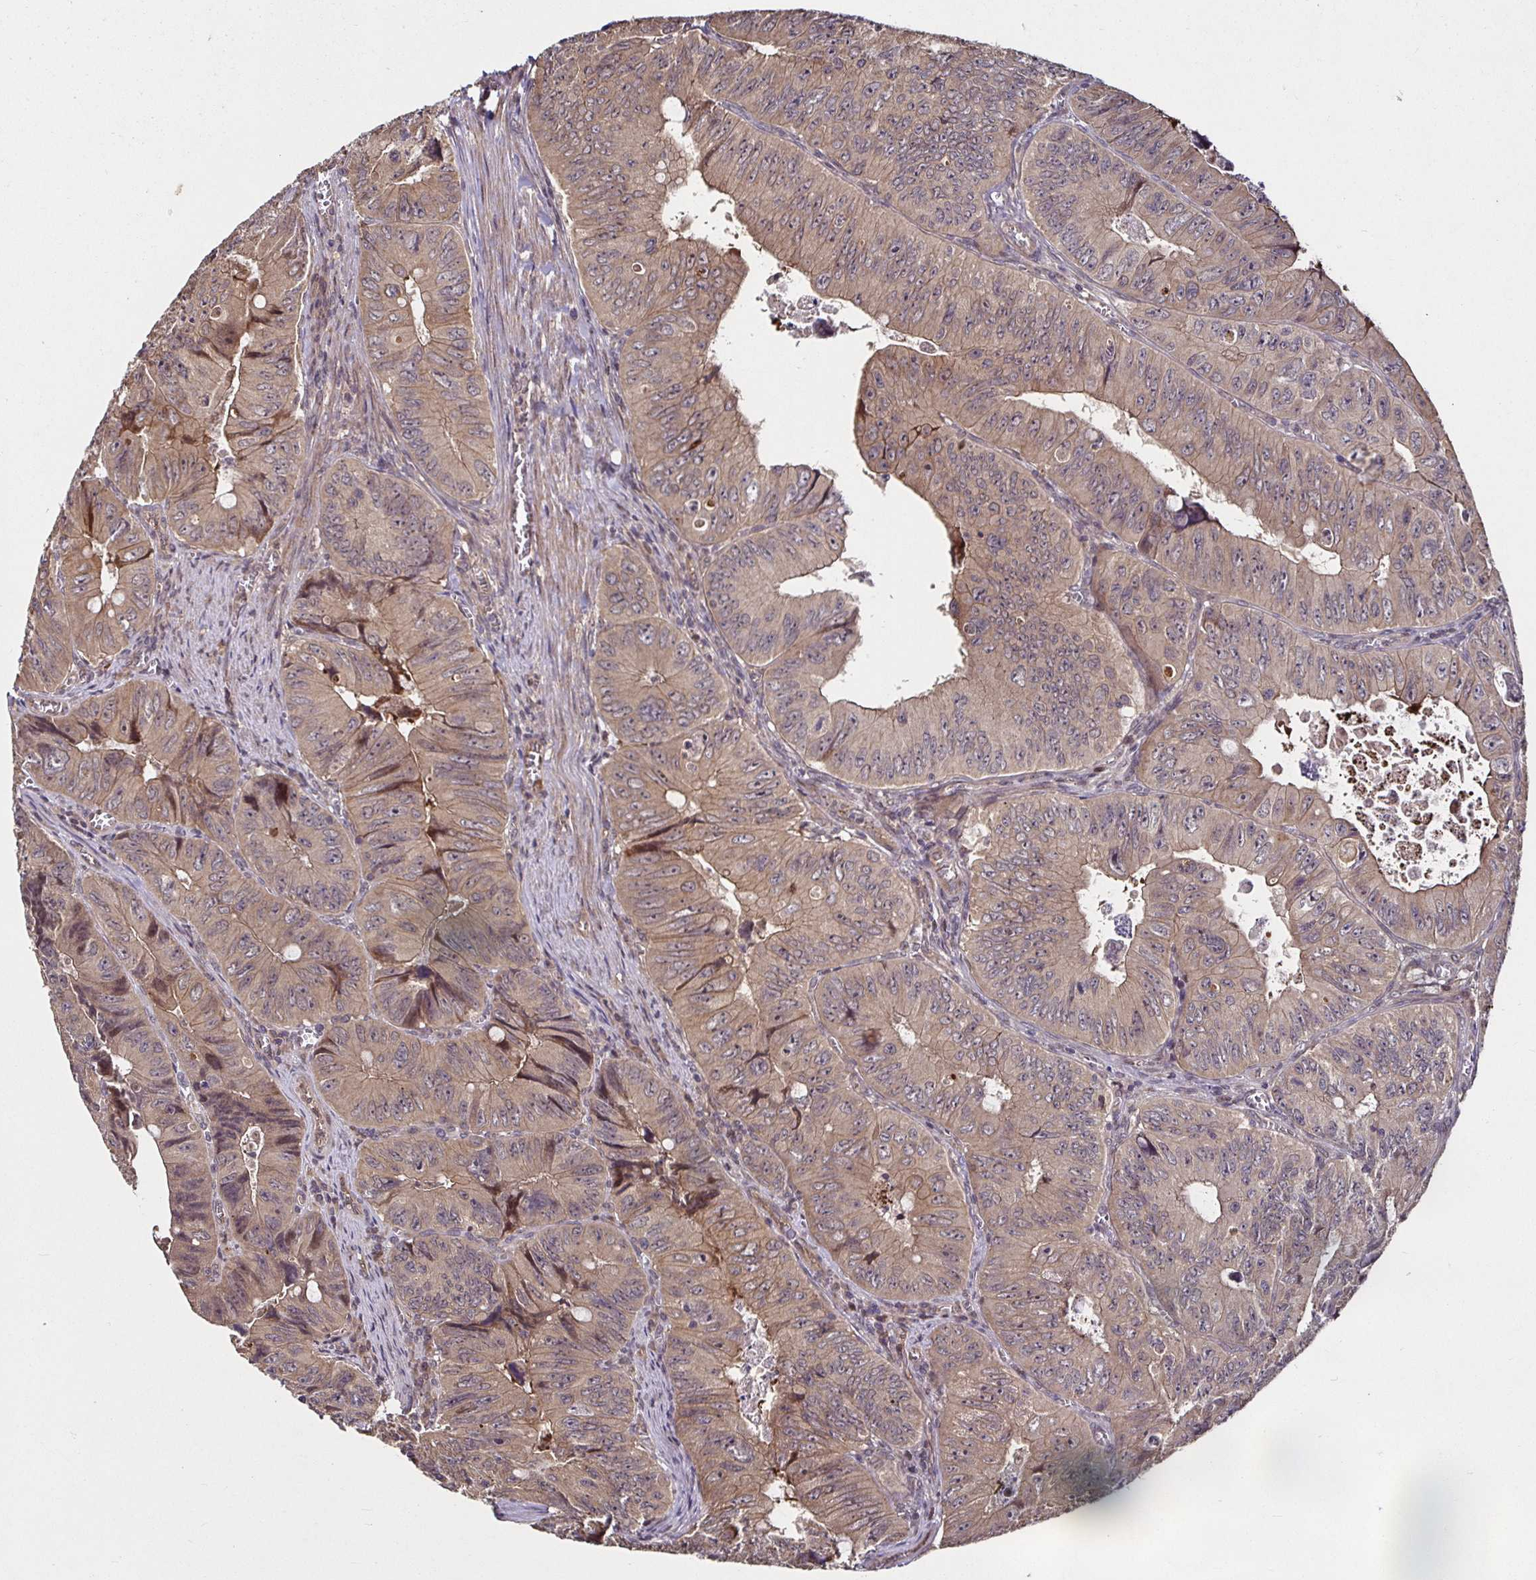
{"staining": {"intensity": "weak", "quantity": ">75%", "location": "cytoplasmic/membranous"}, "tissue": "colorectal cancer", "cell_type": "Tumor cells", "image_type": "cancer", "snomed": [{"axis": "morphology", "description": "Adenocarcinoma, NOS"}, {"axis": "topography", "description": "Colon"}], "caption": "Brown immunohistochemical staining in human colorectal adenocarcinoma exhibits weak cytoplasmic/membranous staining in about >75% of tumor cells.", "gene": "SMYD3", "patient": {"sex": "female", "age": 84}}